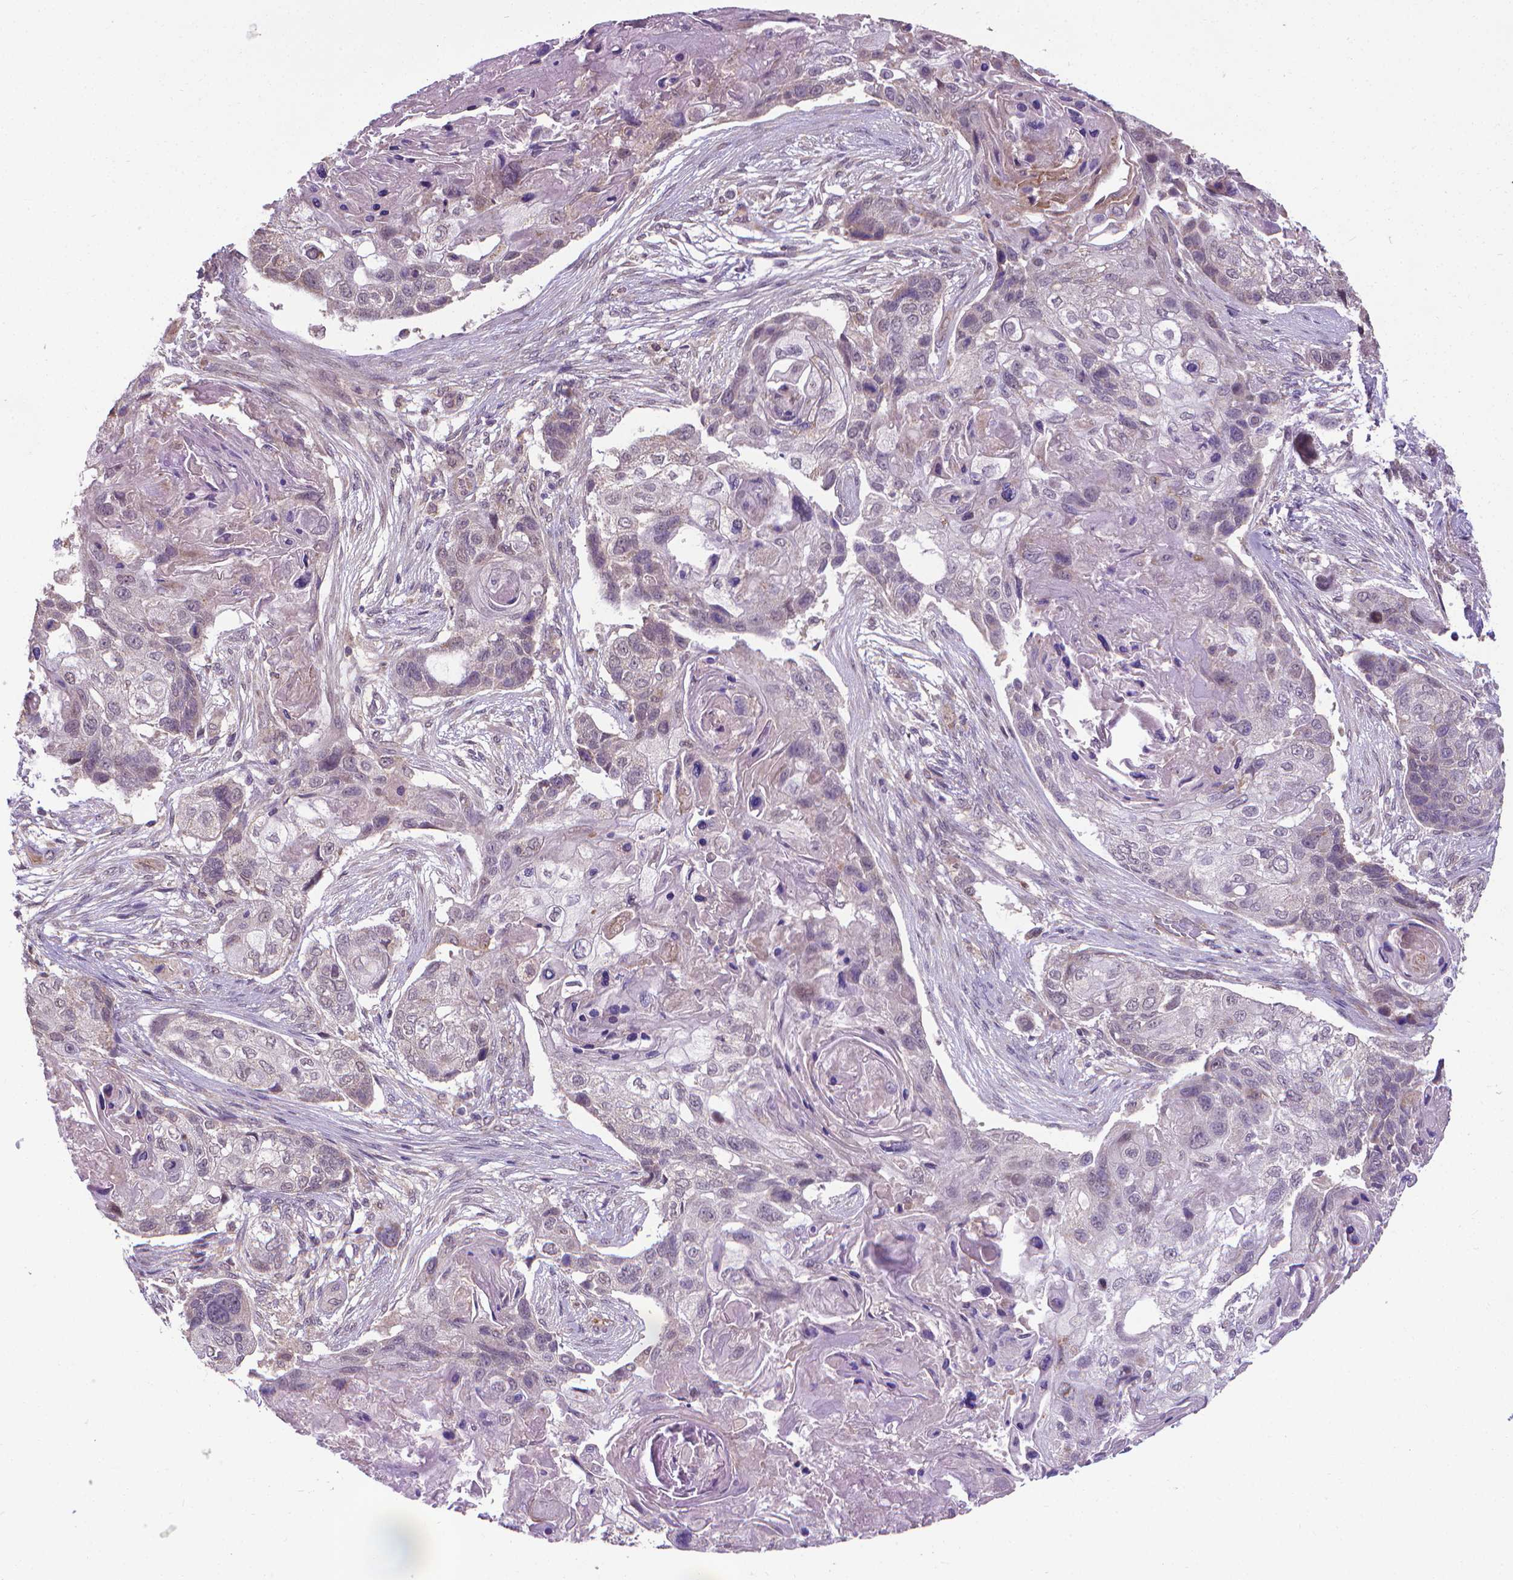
{"staining": {"intensity": "negative", "quantity": "none", "location": "none"}, "tissue": "lung cancer", "cell_type": "Tumor cells", "image_type": "cancer", "snomed": [{"axis": "morphology", "description": "Squamous cell carcinoma, NOS"}, {"axis": "topography", "description": "Lung"}], "caption": "Tumor cells show no significant positivity in lung cancer.", "gene": "GPR63", "patient": {"sex": "male", "age": 69}}